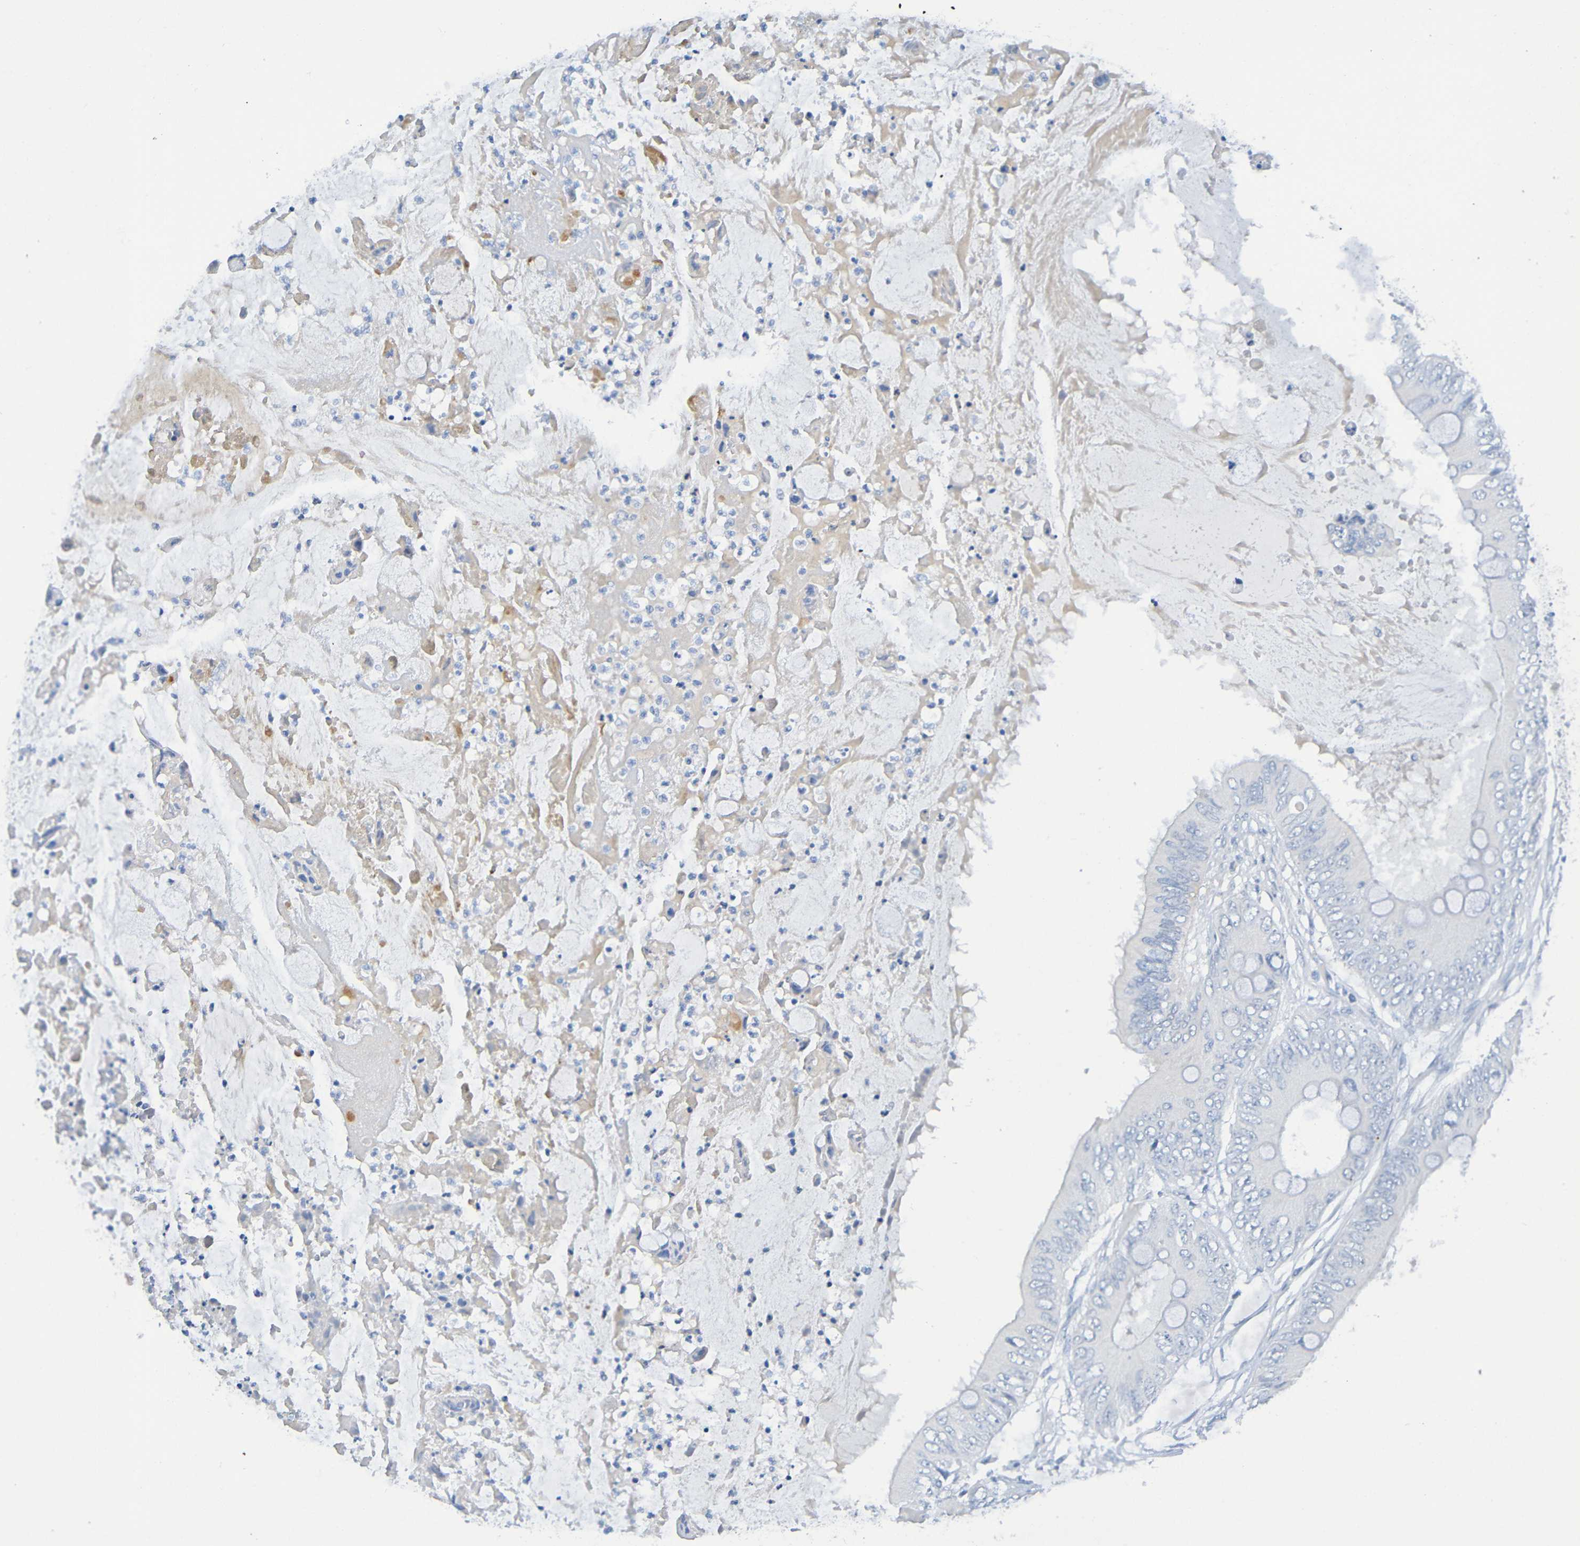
{"staining": {"intensity": "negative", "quantity": "none", "location": "none"}, "tissue": "colorectal cancer", "cell_type": "Tumor cells", "image_type": "cancer", "snomed": [{"axis": "morphology", "description": "Normal tissue, NOS"}, {"axis": "morphology", "description": "Adenocarcinoma, NOS"}, {"axis": "topography", "description": "Rectum"}, {"axis": "topography", "description": "Peripheral nerve tissue"}], "caption": "Protein analysis of colorectal adenocarcinoma shows no significant expression in tumor cells.", "gene": "IL10", "patient": {"sex": "female", "age": 77}}